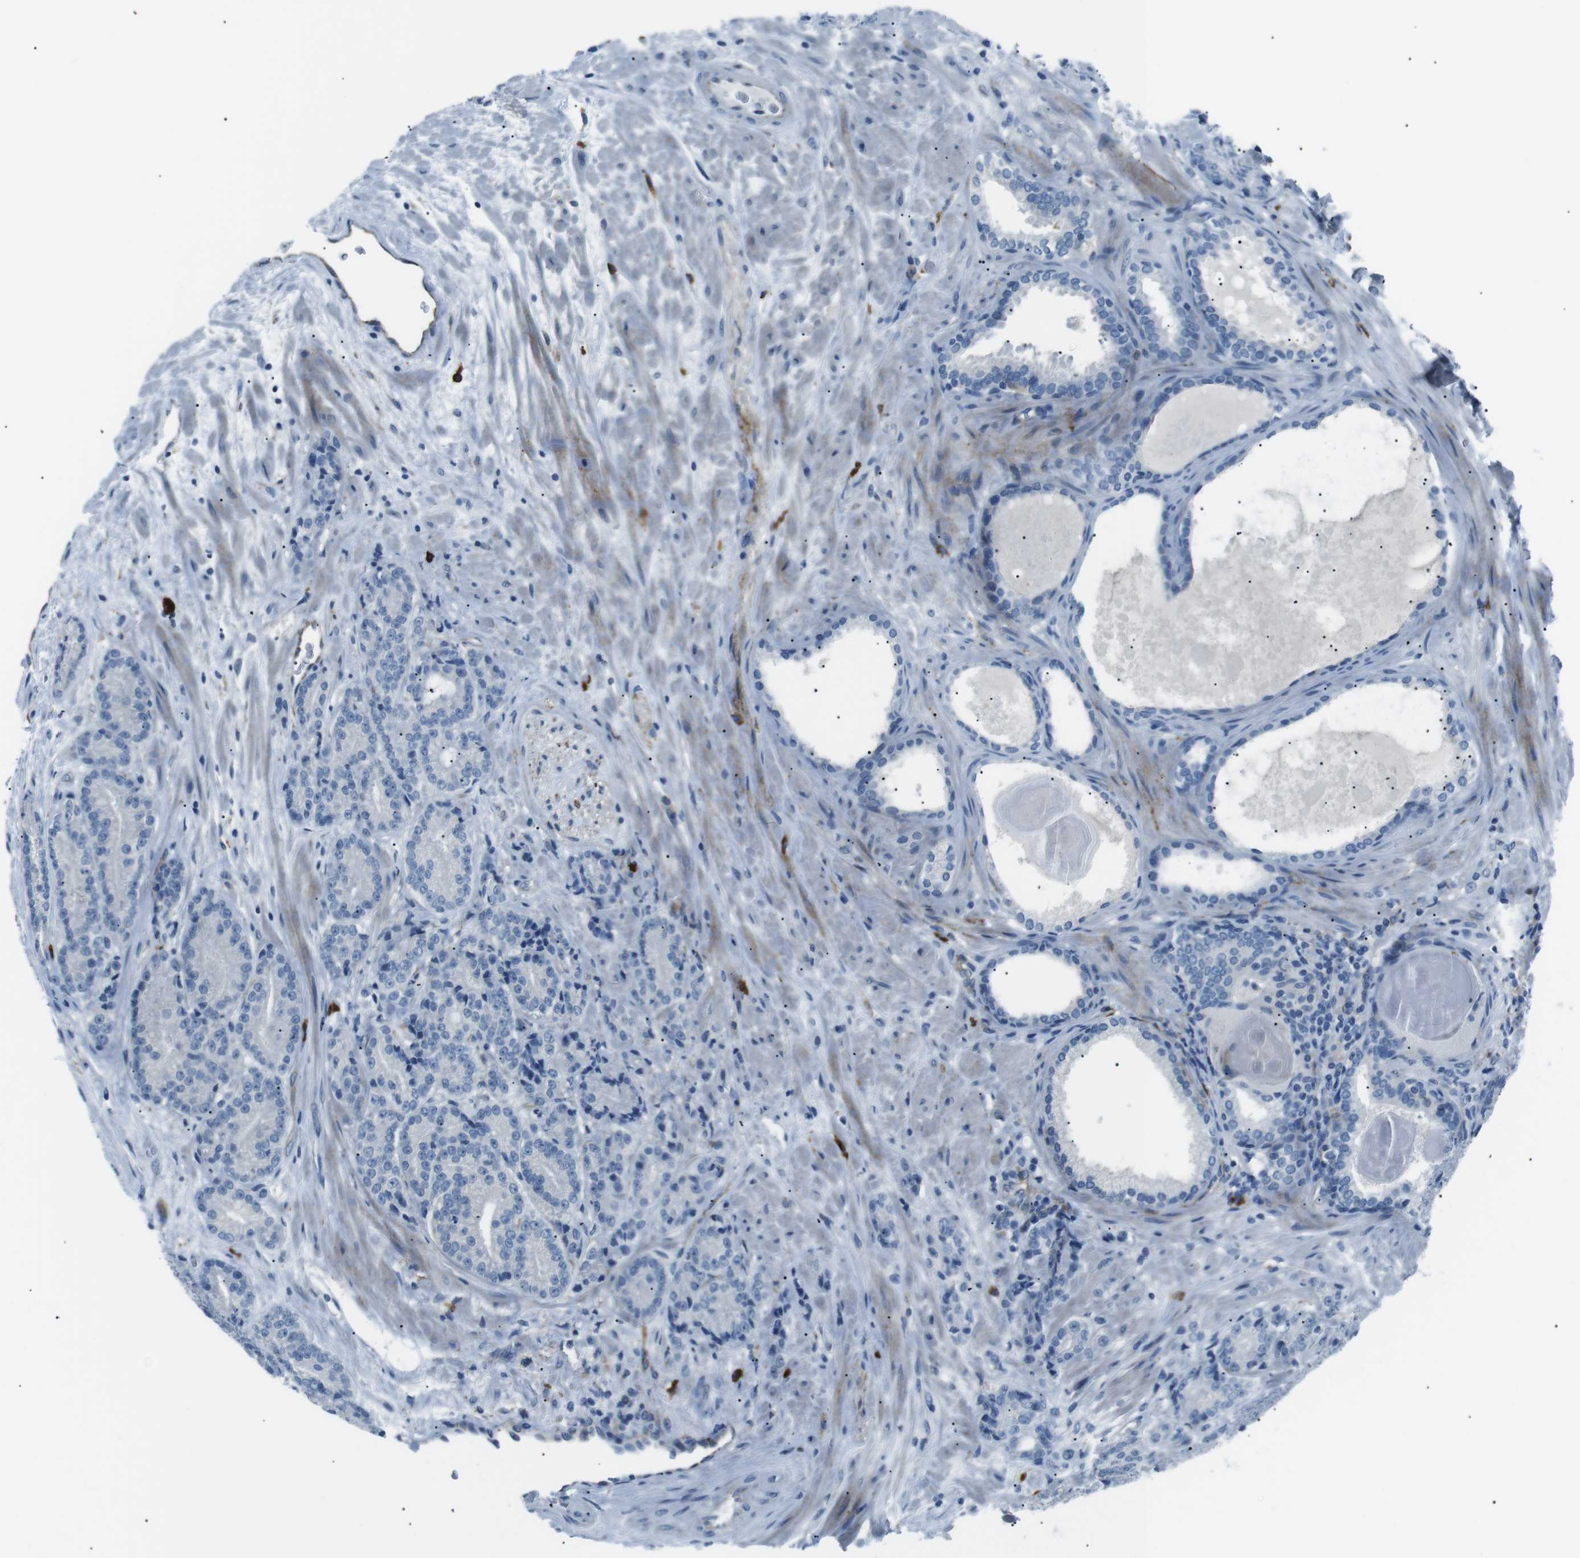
{"staining": {"intensity": "negative", "quantity": "none", "location": "none"}, "tissue": "prostate cancer", "cell_type": "Tumor cells", "image_type": "cancer", "snomed": [{"axis": "morphology", "description": "Adenocarcinoma, High grade"}, {"axis": "topography", "description": "Prostate"}], "caption": "High magnification brightfield microscopy of high-grade adenocarcinoma (prostate) stained with DAB (3,3'-diaminobenzidine) (brown) and counterstained with hematoxylin (blue): tumor cells show no significant expression. (DAB (3,3'-diaminobenzidine) immunohistochemistry visualized using brightfield microscopy, high magnification).", "gene": "CSF2RA", "patient": {"sex": "male", "age": 61}}